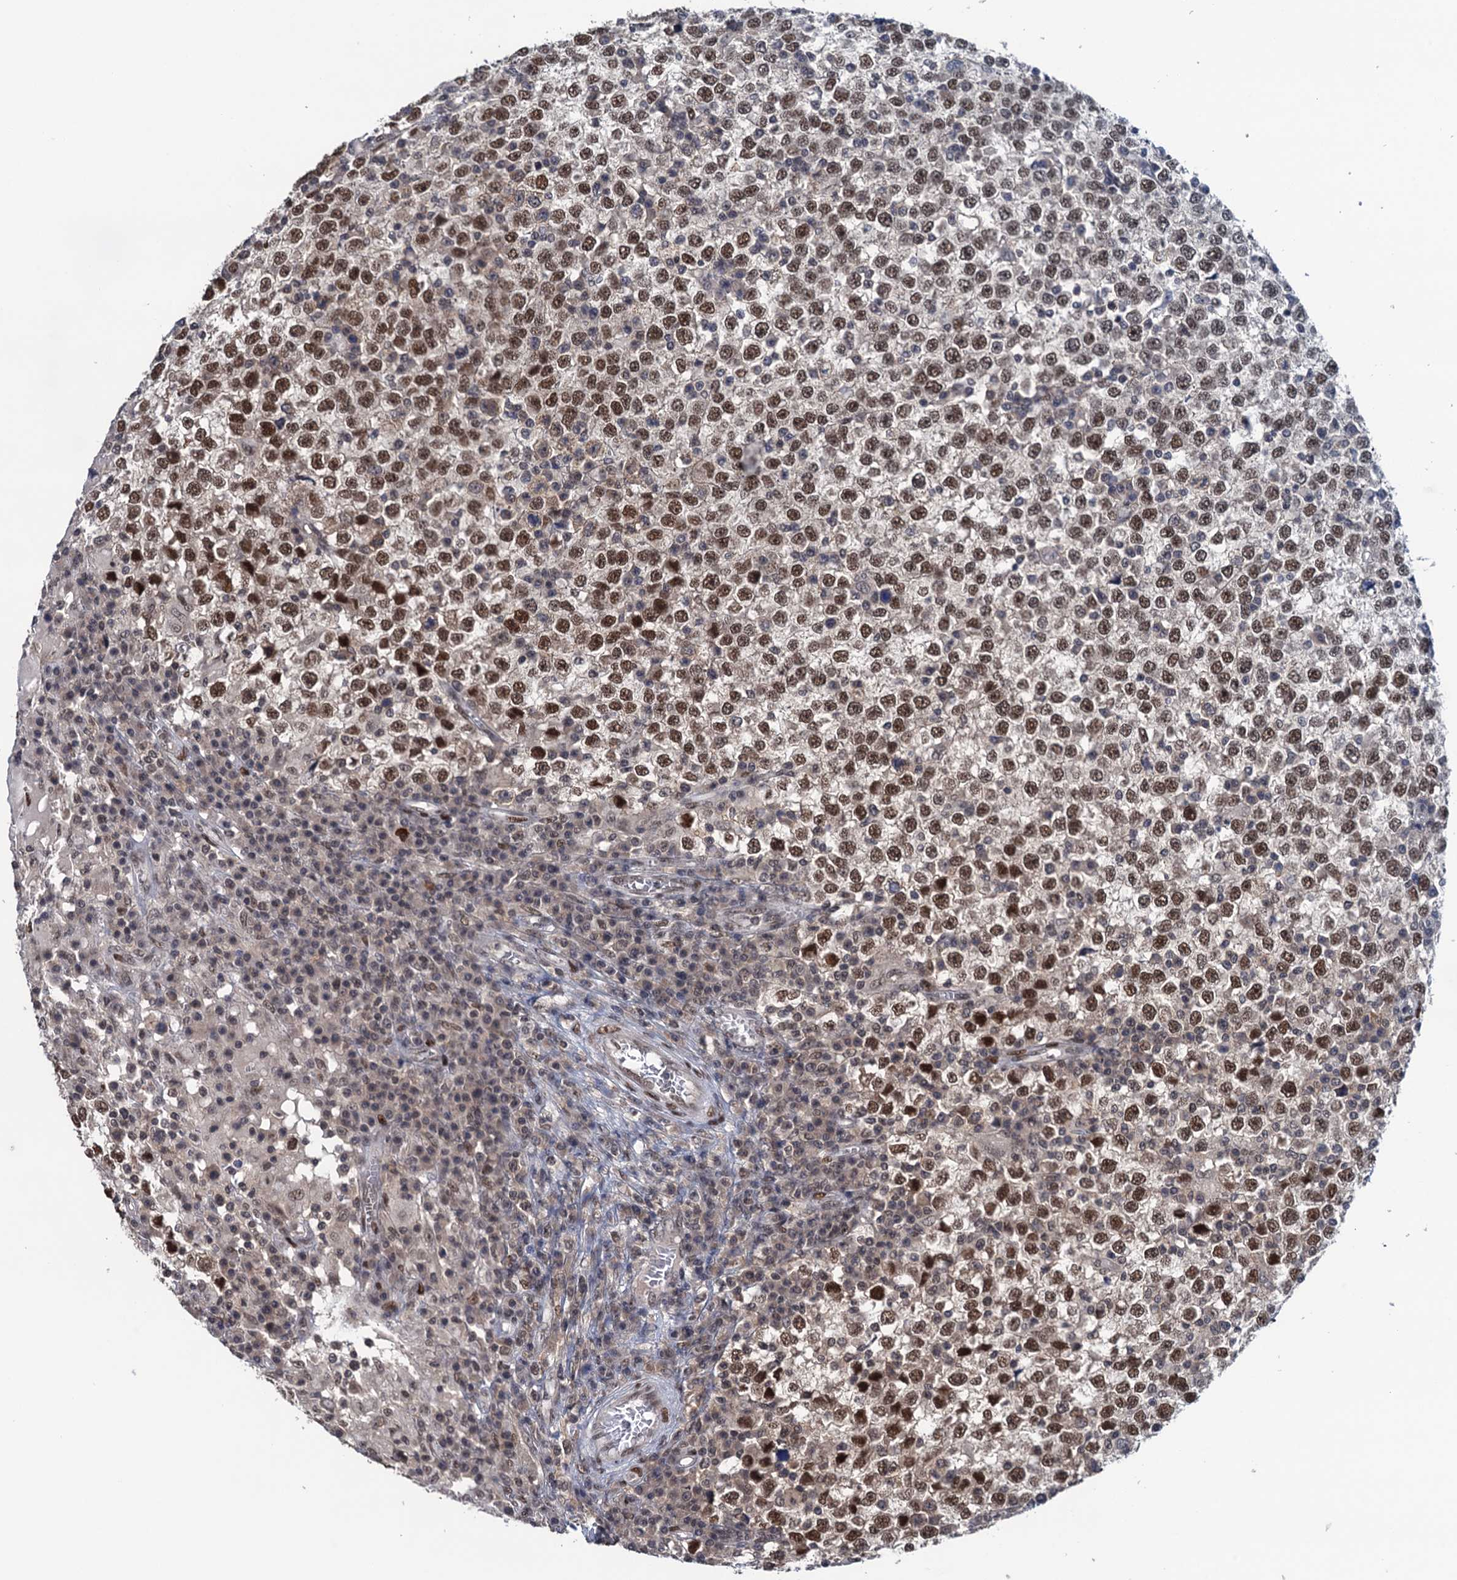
{"staining": {"intensity": "moderate", "quantity": ">75%", "location": "nuclear"}, "tissue": "testis cancer", "cell_type": "Tumor cells", "image_type": "cancer", "snomed": [{"axis": "morphology", "description": "Seminoma, NOS"}, {"axis": "topography", "description": "Testis"}], "caption": "Brown immunohistochemical staining in testis cancer displays moderate nuclear staining in about >75% of tumor cells. (DAB IHC with brightfield microscopy, high magnification).", "gene": "SAE1", "patient": {"sex": "male", "age": 65}}